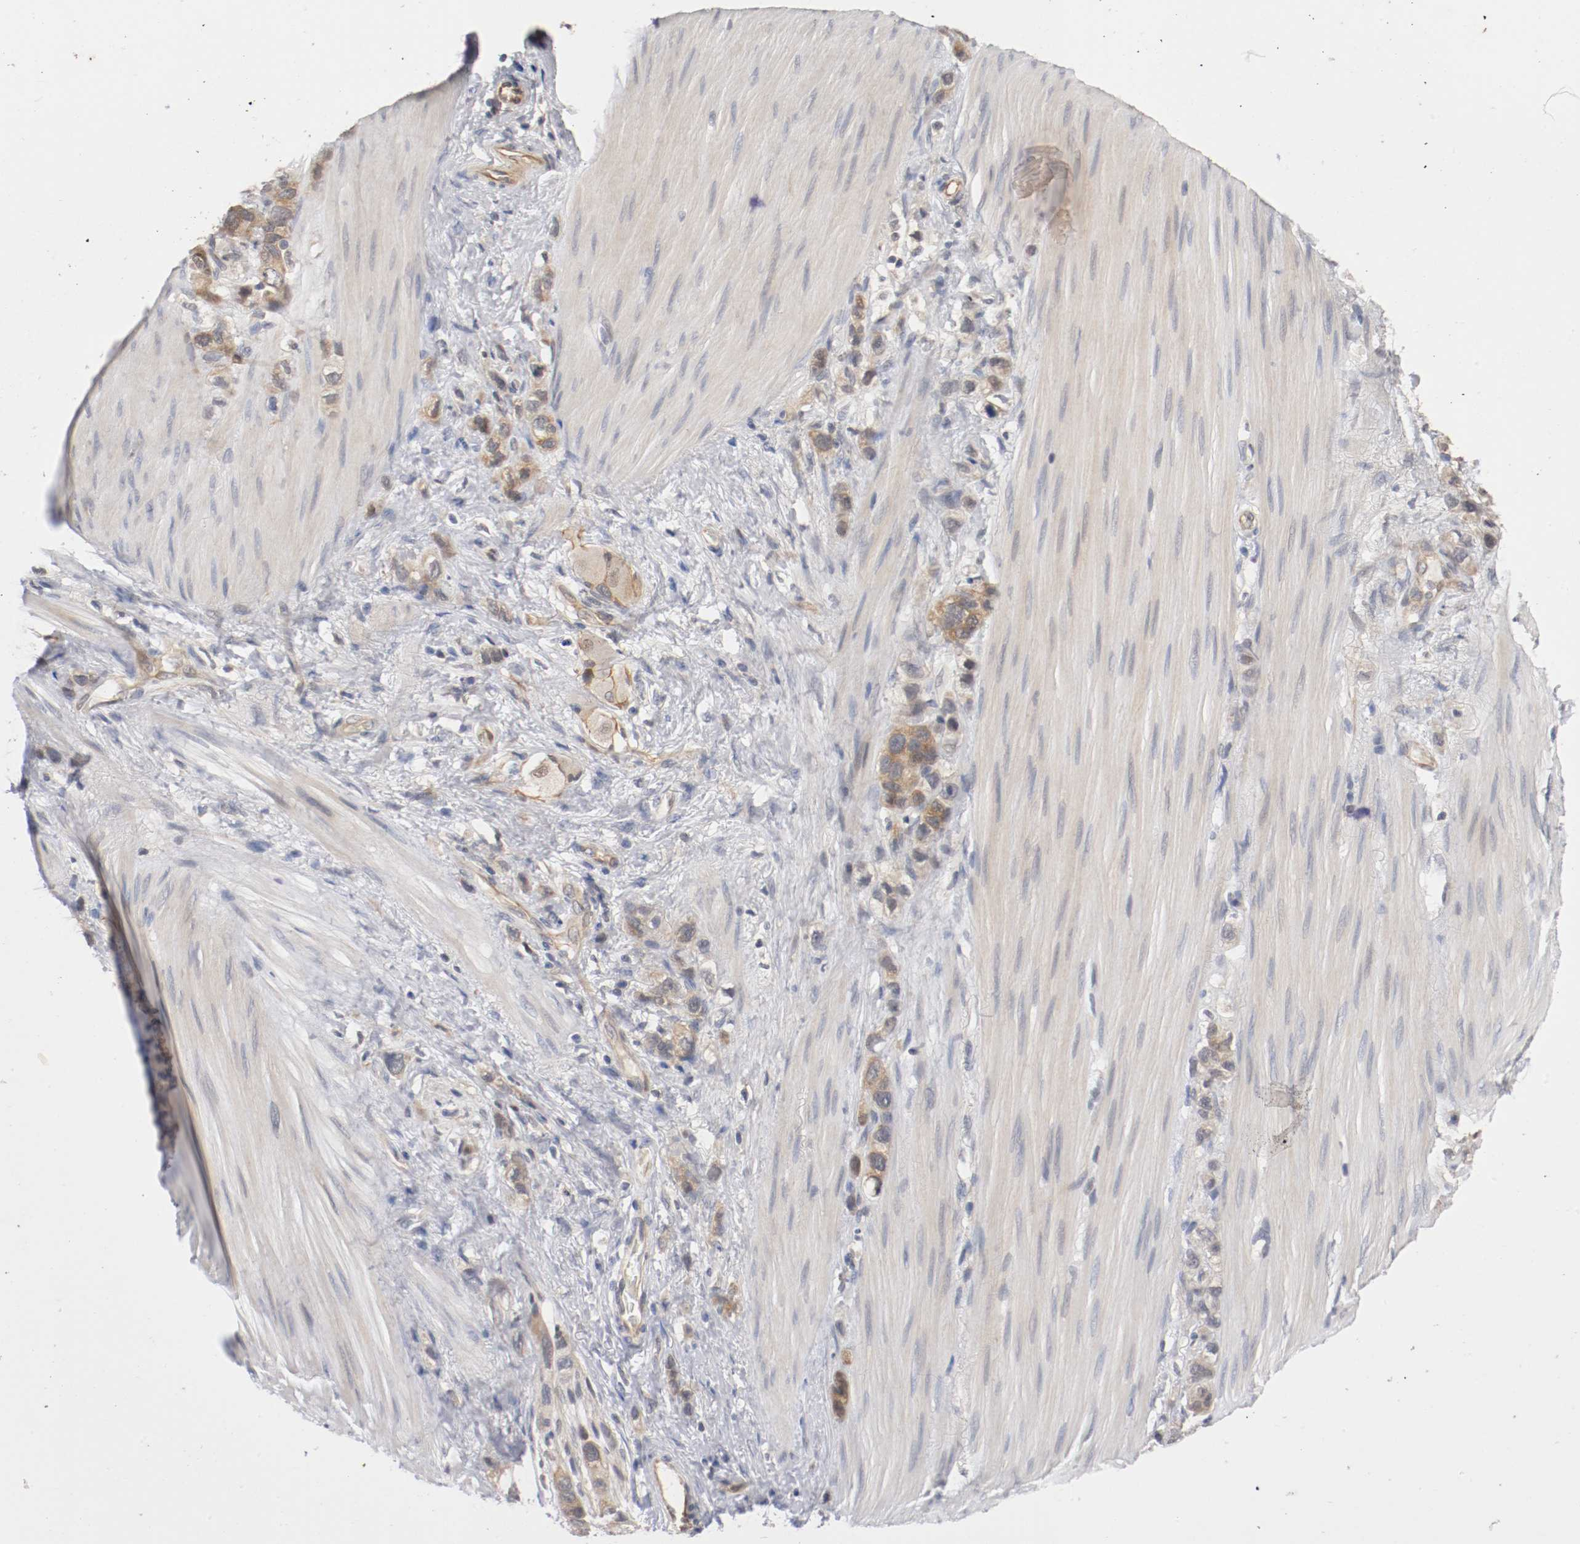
{"staining": {"intensity": "weak", "quantity": "25%-75%", "location": "cytoplasmic/membranous"}, "tissue": "stomach cancer", "cell_type": "Tumor cells", "image_type": "cancer", "snomed": [{"axis": "morphology", "description": "Normal tissue, NOS"}, {"axis": "morphology", "description": "Adenocarcinoma, NOS"}, {"axis": "morphology", "description": "Adenocarcinoma, High grade"}, {"axis": "topography", "description": "Stomach, upper"}, {"axis": "topography", "description": "Stomach"}], "caption": "Immunohistochemistry (IHC) image of stomach adenocarcinoma stained for a protein (brown), which exhibits low levels of weak cytoplasmic/membranous expression in approximately 25%-75% of tumor cells.", "gene": "RBM23", "patient": {"sex": "female", "age": 65}}